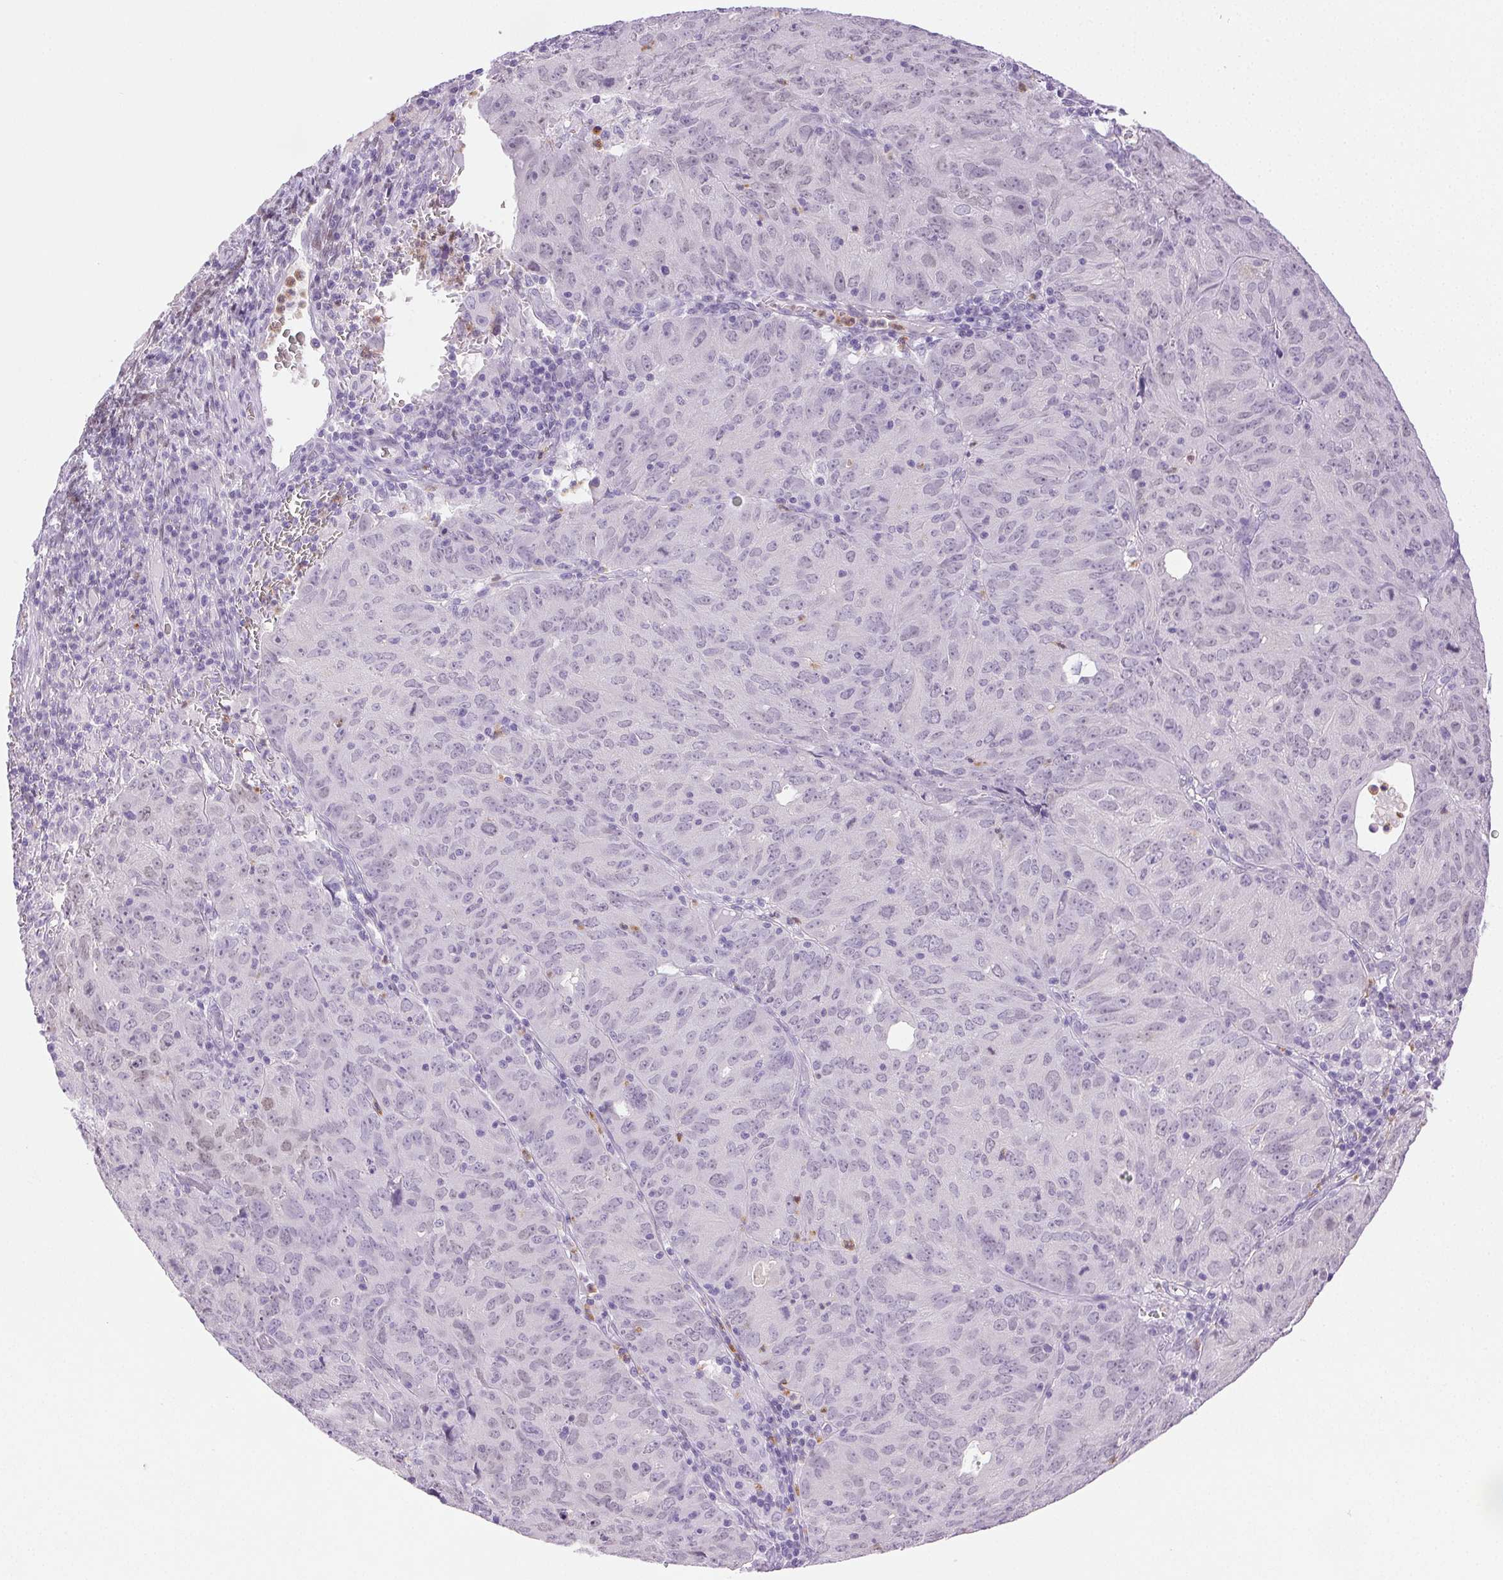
{"staining": {"intensity": "negative", "quantity": "none", "location": "none"}, "tissue": "cervical cancer", "cell_type": "Tumor cells", "image_type": "cancer", "snomed": [{"axis": "morphology", "description": "Adenocarcinoma, NOS"}, {"axis": "topography", "description": "Cervix"}], "caption": "This is a micrograph of immunohistochemistry staining of cervical cancer, which shows no expression in tumor cells.", "gene": "EMX2", "patient": {"sex": "female", "age": 56}}